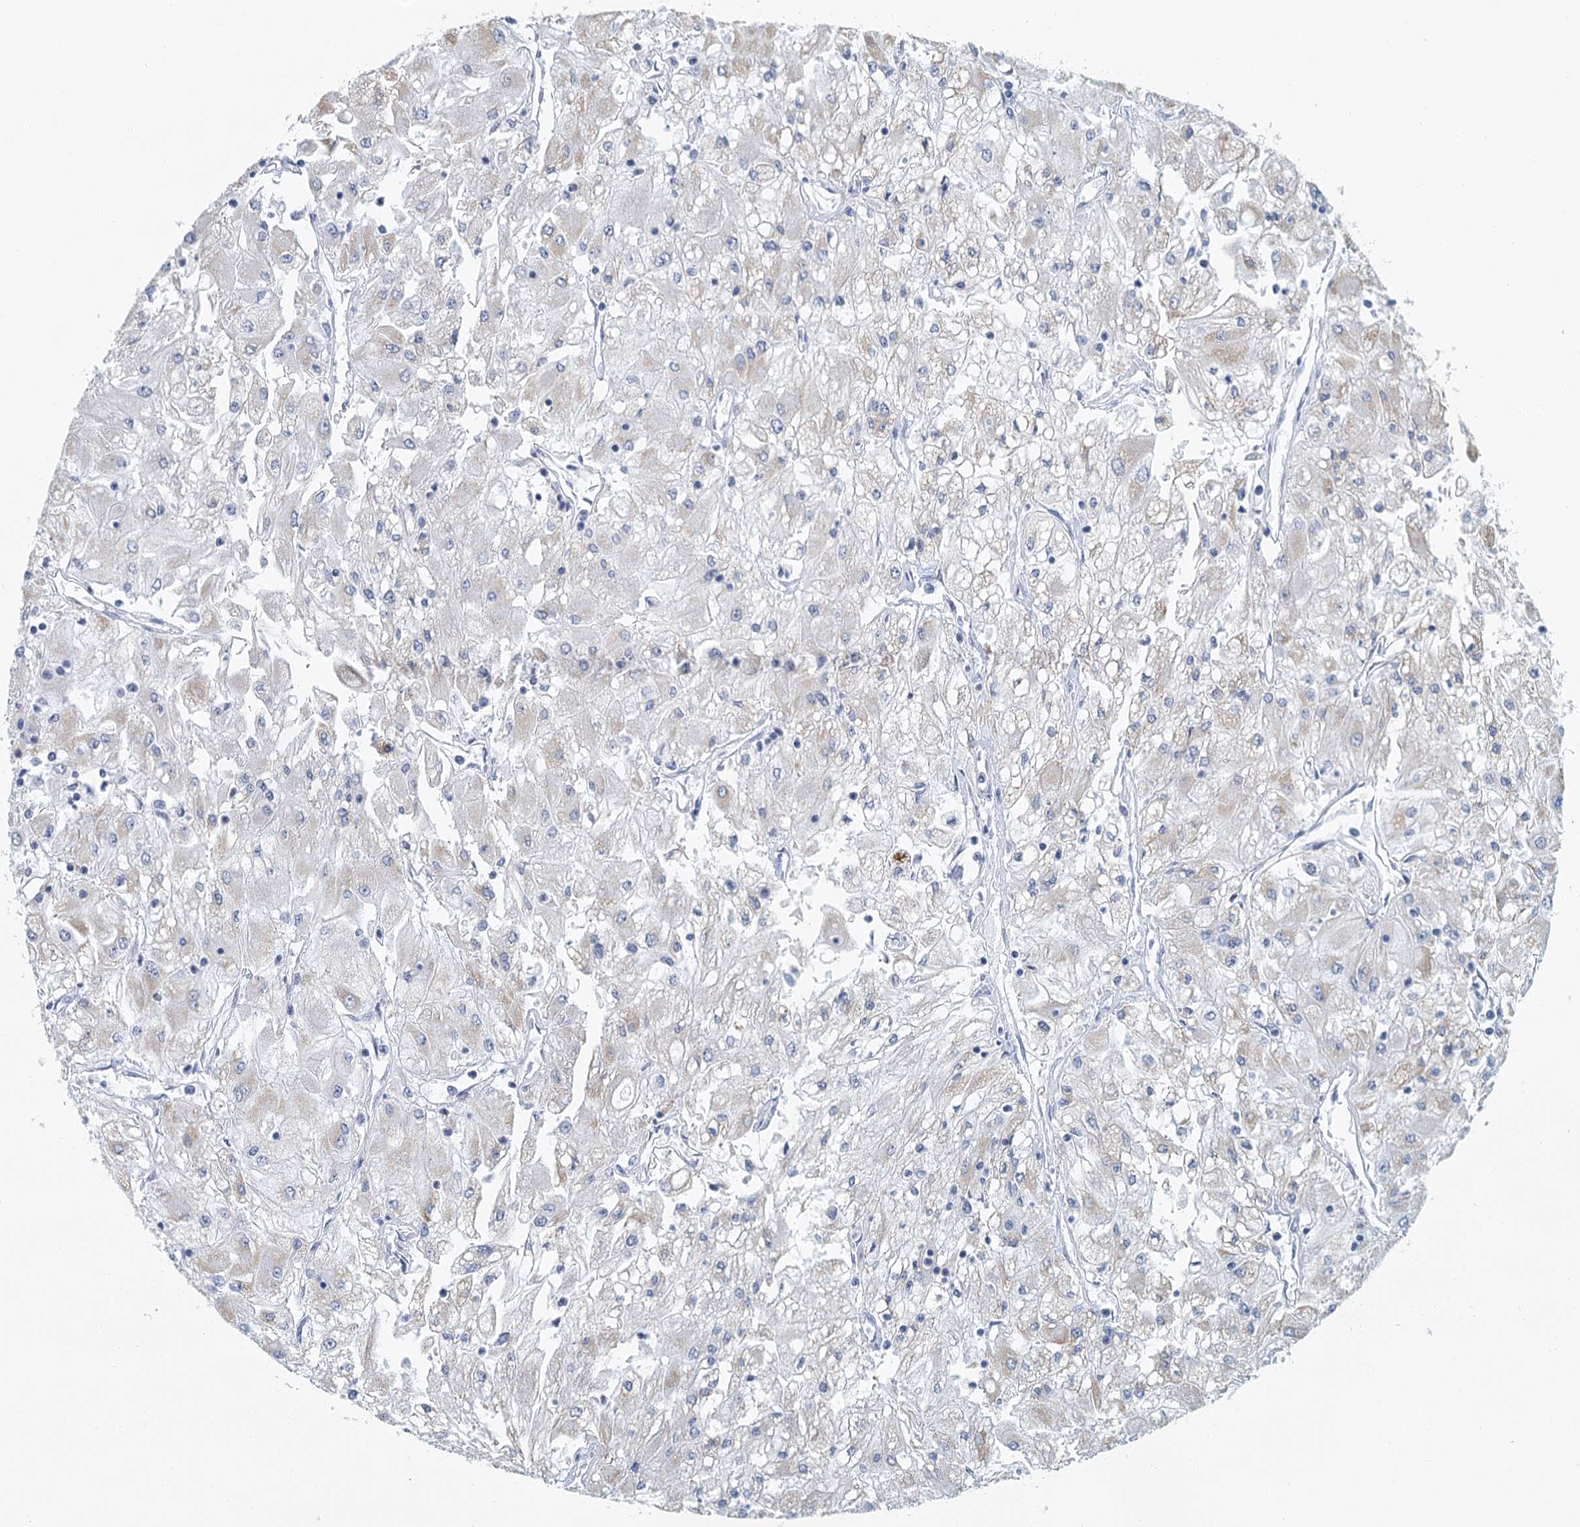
{"staining": {"intensity": "negative", "quantity": "none", "location": "none"}, "tissue": "renal cancer", "cell_type": "Tumor cells", "image_type": "cancer", "snomed": [{"axis": "morphology", "description": "Adenocarcinoma, NOS"}, {"axis": "topography", "description": "Kidney"}], "caption": "IHC image of neoplastic tissue: adenocarcinoma (renal) stained with DAB (3,3'-diaminobenzidine) reveals no significant protein expression in tumor cells. (Brightfield microscopy of DAB (3,3'-diaminobenzidine) IHC at high magnification).", "gene": "ZNF527", "patient": {"sex": "male", "age": 80}}